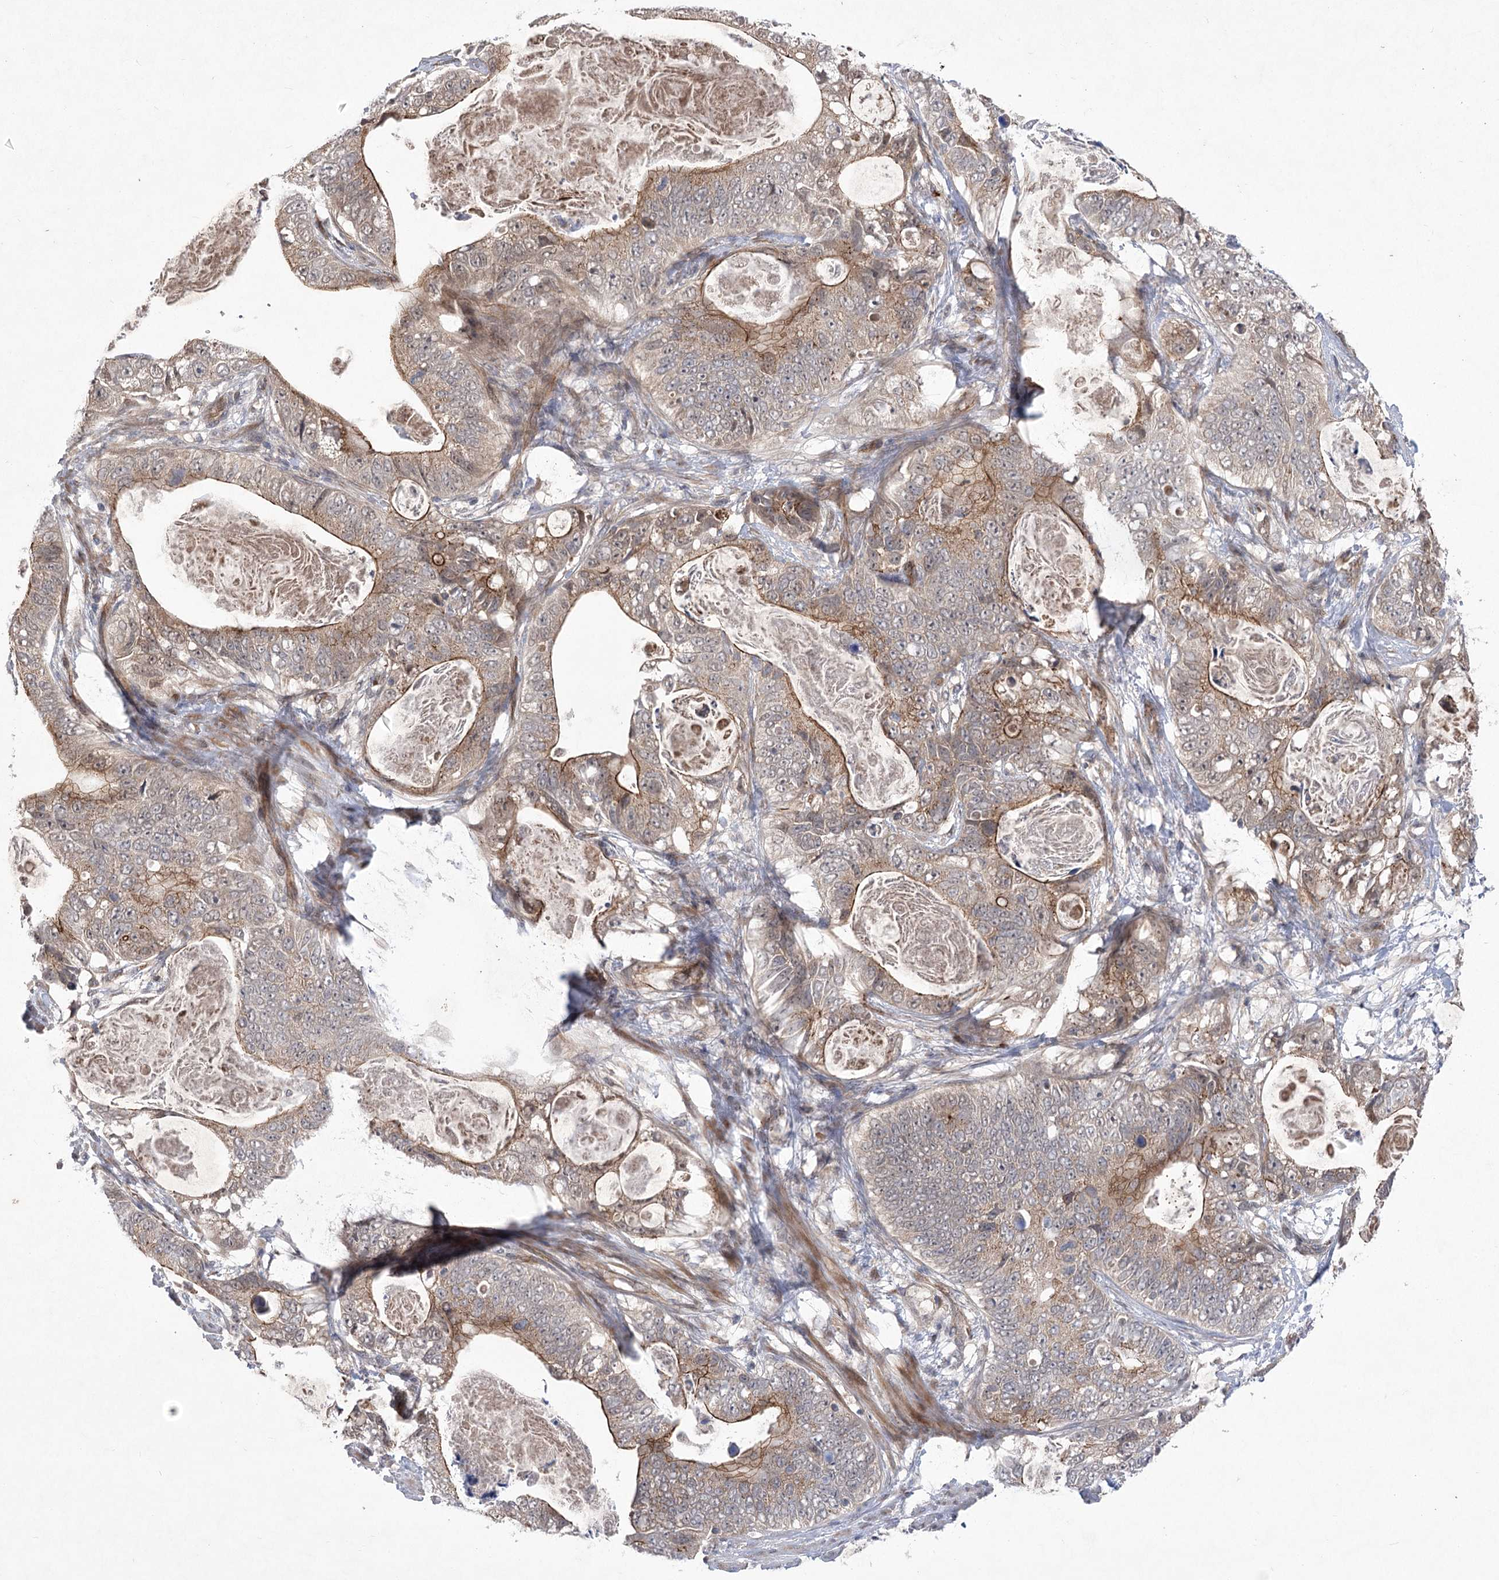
{"staining": {"intensity": "moderate", "quantity": ">75%", "location": "cytoplasmic/membranous"}, "tissue": "stomach cancer", "cell_type": "Tumor cells", "image_type": "cancer", "snomed": [{"axis": "morphology", "description": "Normal tissue, NOS"}, {"axis": "morphology", "description": "Adenocarcinoma, NOS"}, {"axis": "topography", "description": "Stomach"}], "caption": "An immunohistochemistry histopathology image of tumor tissue is shown. Protein staining in brown shows moderate cytoplasmic/membranous positivity in adenocarcinoma (stomach) within tumor cells.", "gene": "METTL24", "patient": {"sex": "female", "age": 89}}